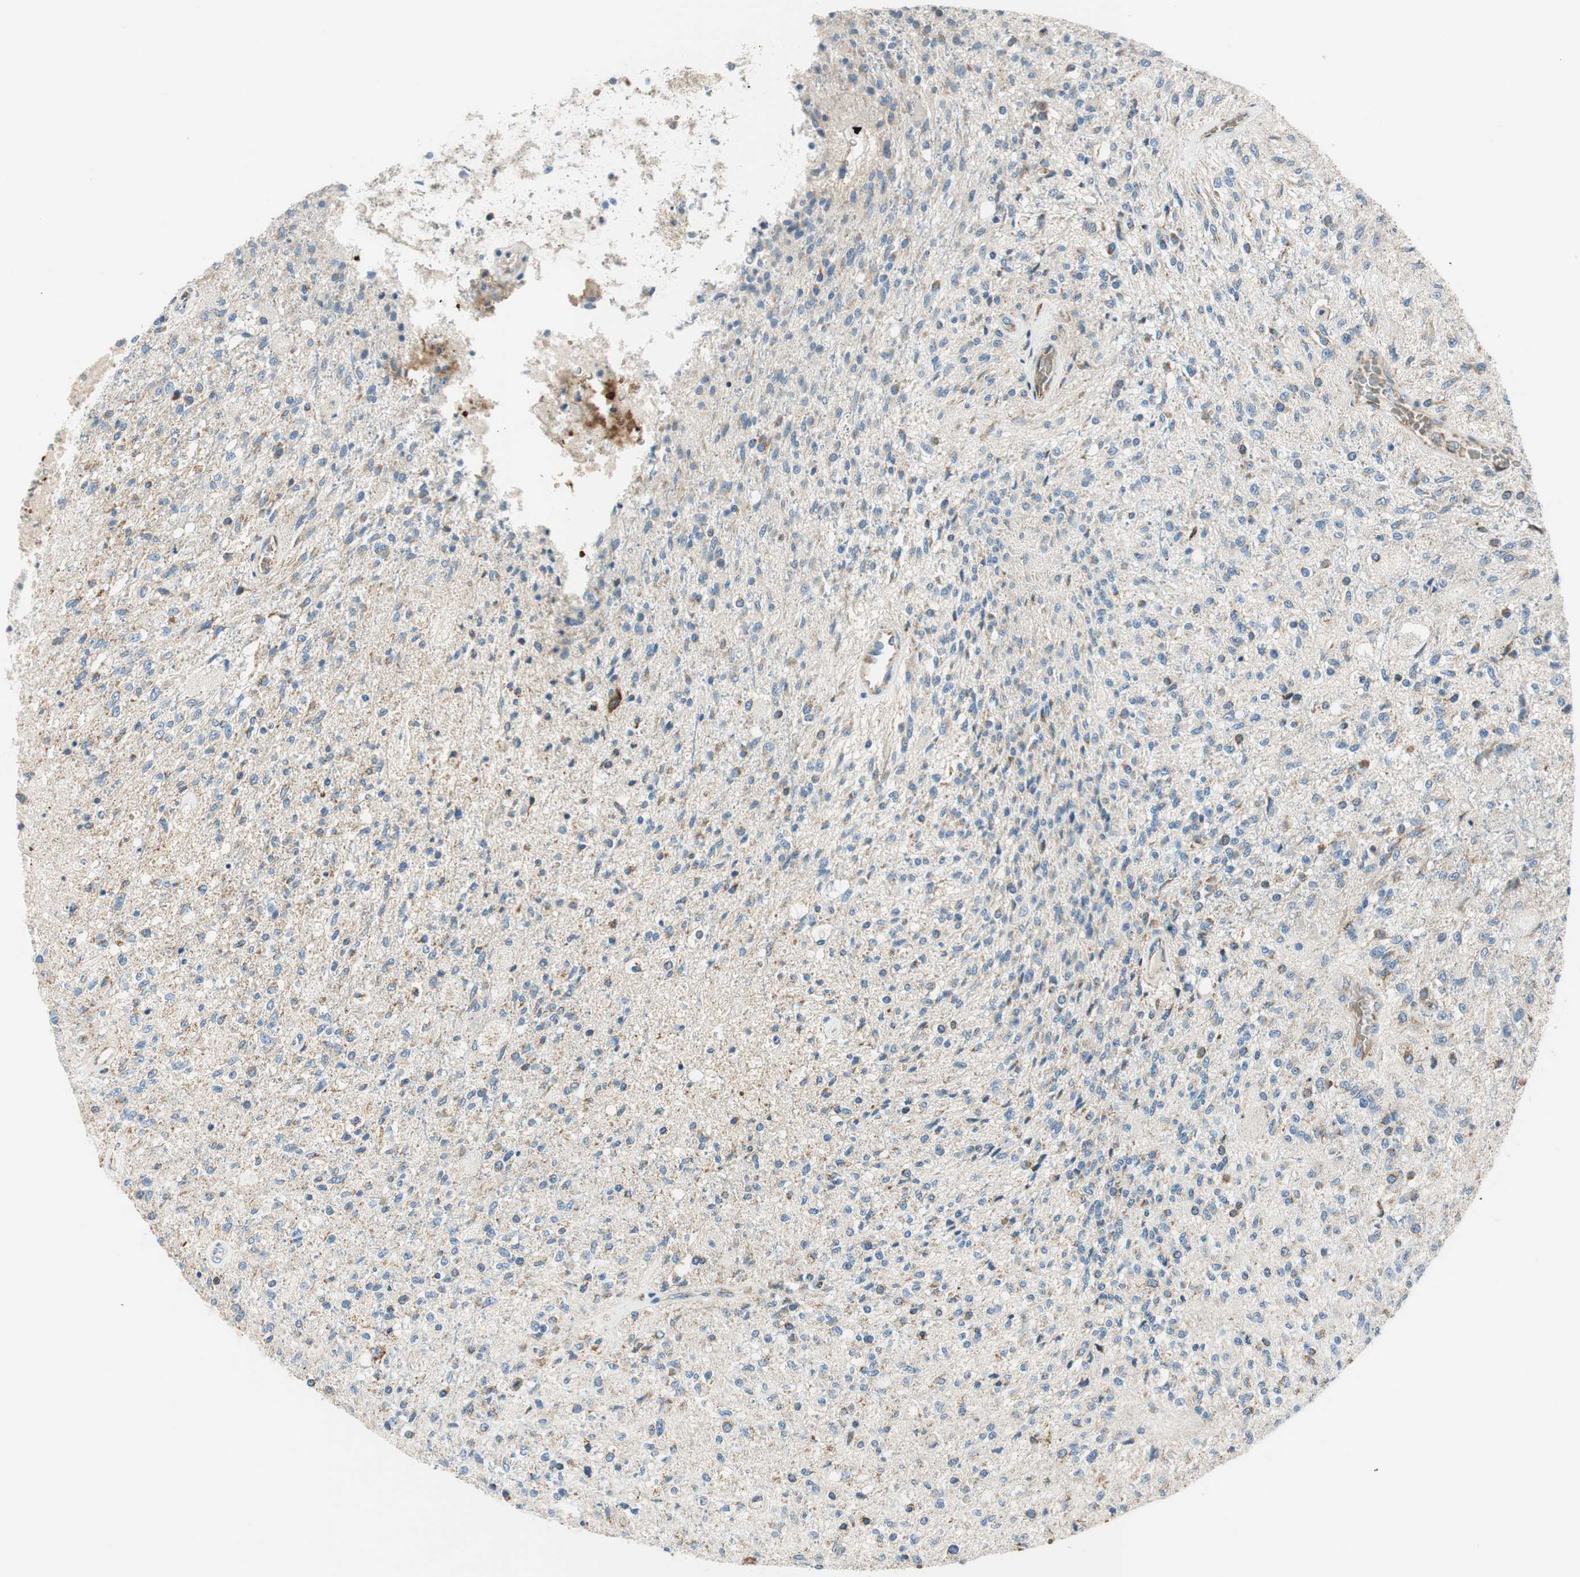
{"staining": {"intensity": "weak", "quantity": "<25%", "location": "cytoplasmic/membranous"}, "tissue": "glioma", "cell_type": "Tumor cells", "image_type": "cancer", "snomed": [{"axis": "morphology", "description": "Normal tissue, NOS"}, {"axis": "morphology", "description": "Glioma, malignant, High grade"}, {"axis": "topography", "description": "Cerebral cortex"}], "caption": "This histopathology image is of malignant glioma (high-grade) stained with immunohistochemistry (IHC) to label a protein in brown with the nuclei are counter-stained blue. There is no expression in tumor cells. The staining is performed using DAB brown chromogen with nuclei counter-stained in using hematoxylin.", "gene": "RORB", "patient": {"sex": "male", "age": 77}}